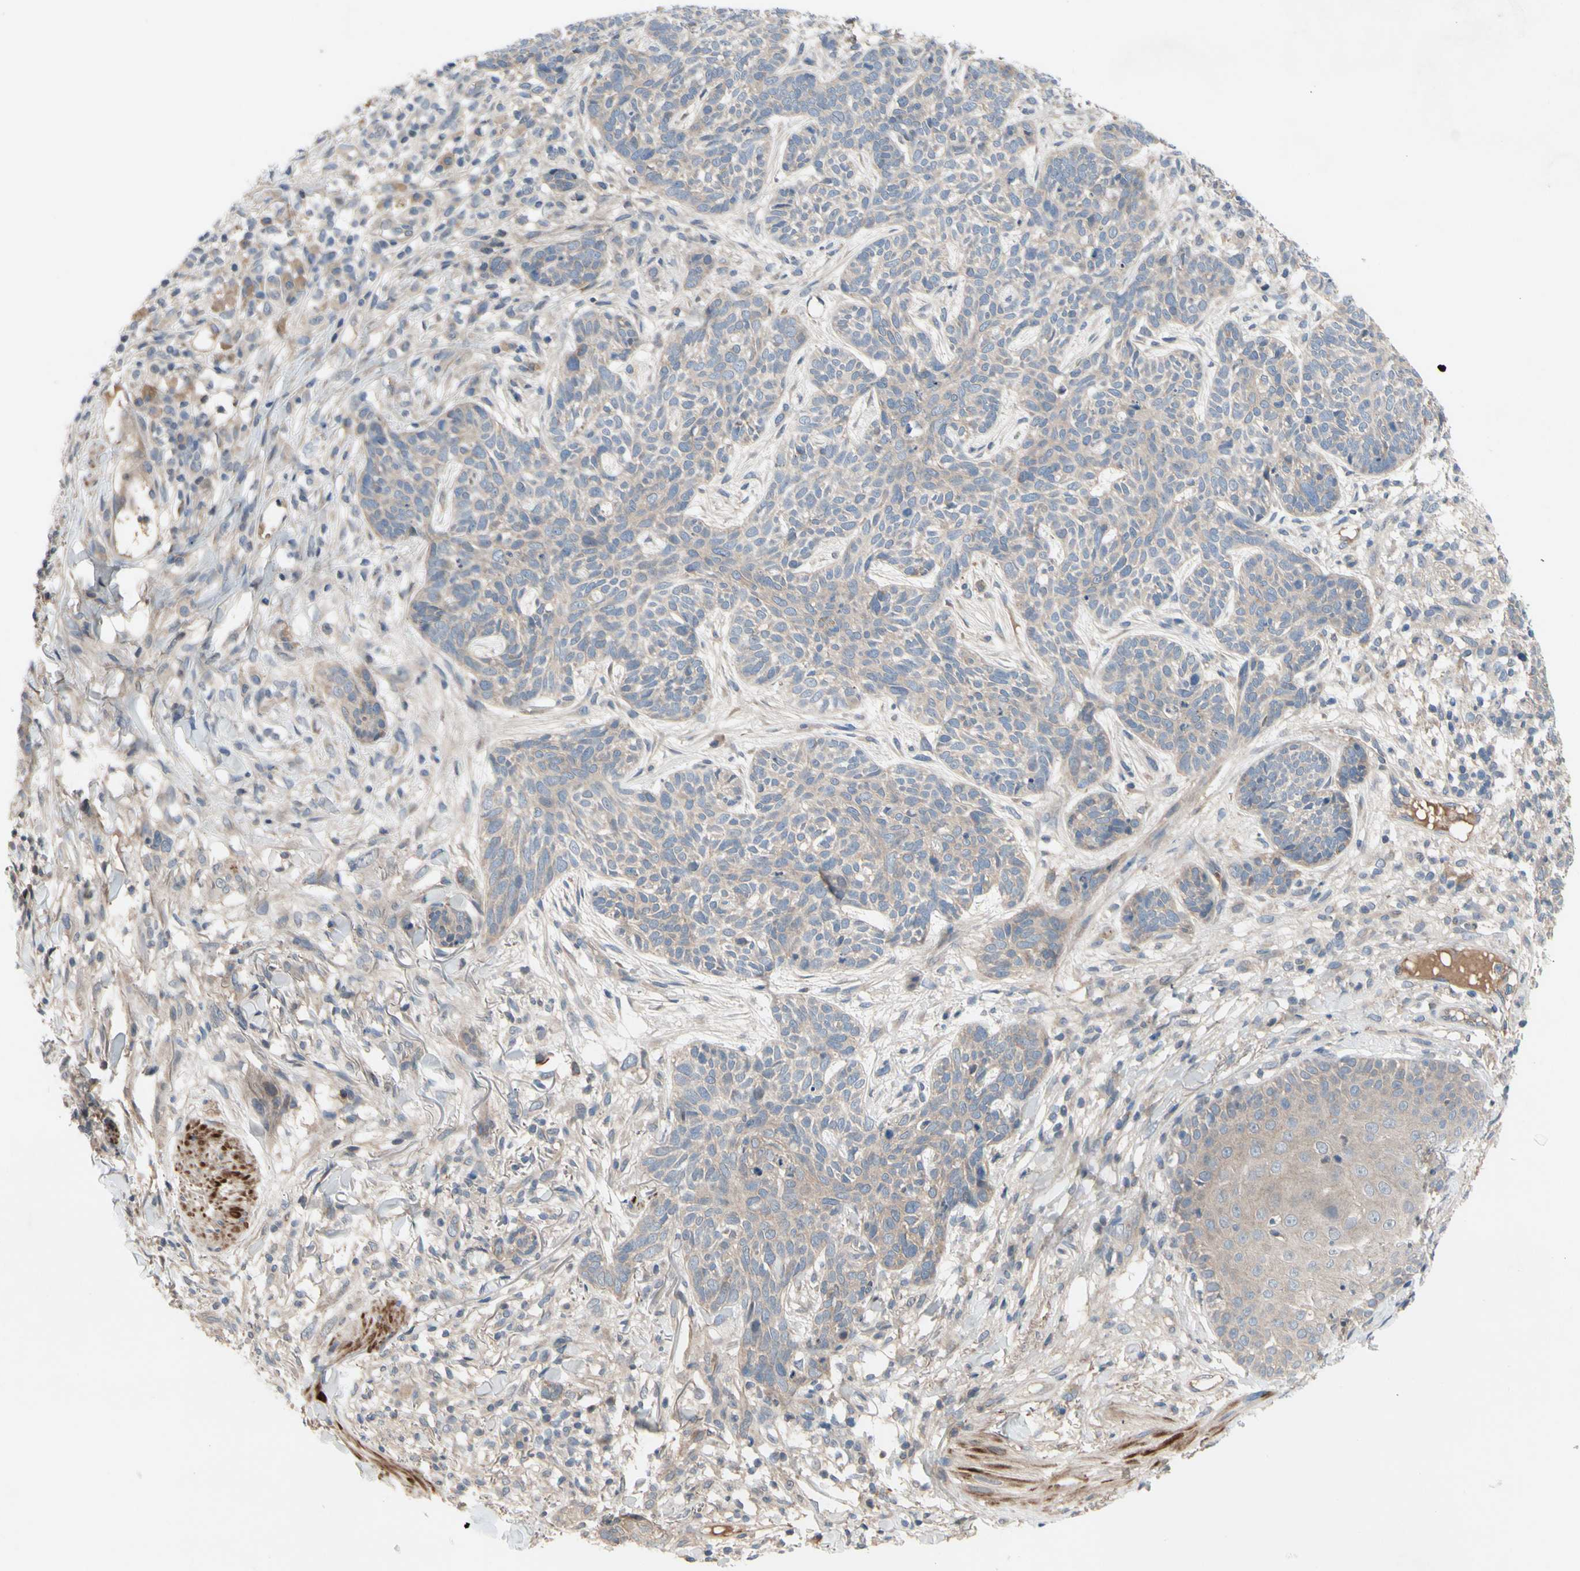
{"staining": {"intensity": "weak", "quantity": ">75%", "location": "cytoplasmic/membranous"}, "tissue": "skin cancer", "cell_type": "Tumor cells", "image_type": "cancer", "snomed": [{"axis": "morphology", "description": "Normal tissue, NOS"}, {"axis": "morphology", "description": "Basal cell carcinoma"}, {"axis": "topography", "description": "Skin"}], "caption": "A histopathology image of basal cell carcinoma (skin) stained for a protein shows weak cytoplasmic/membranous brown staining in tumor cells.", "gene": "ICAM5", "patient": {"sex": "male", "age": 52}}